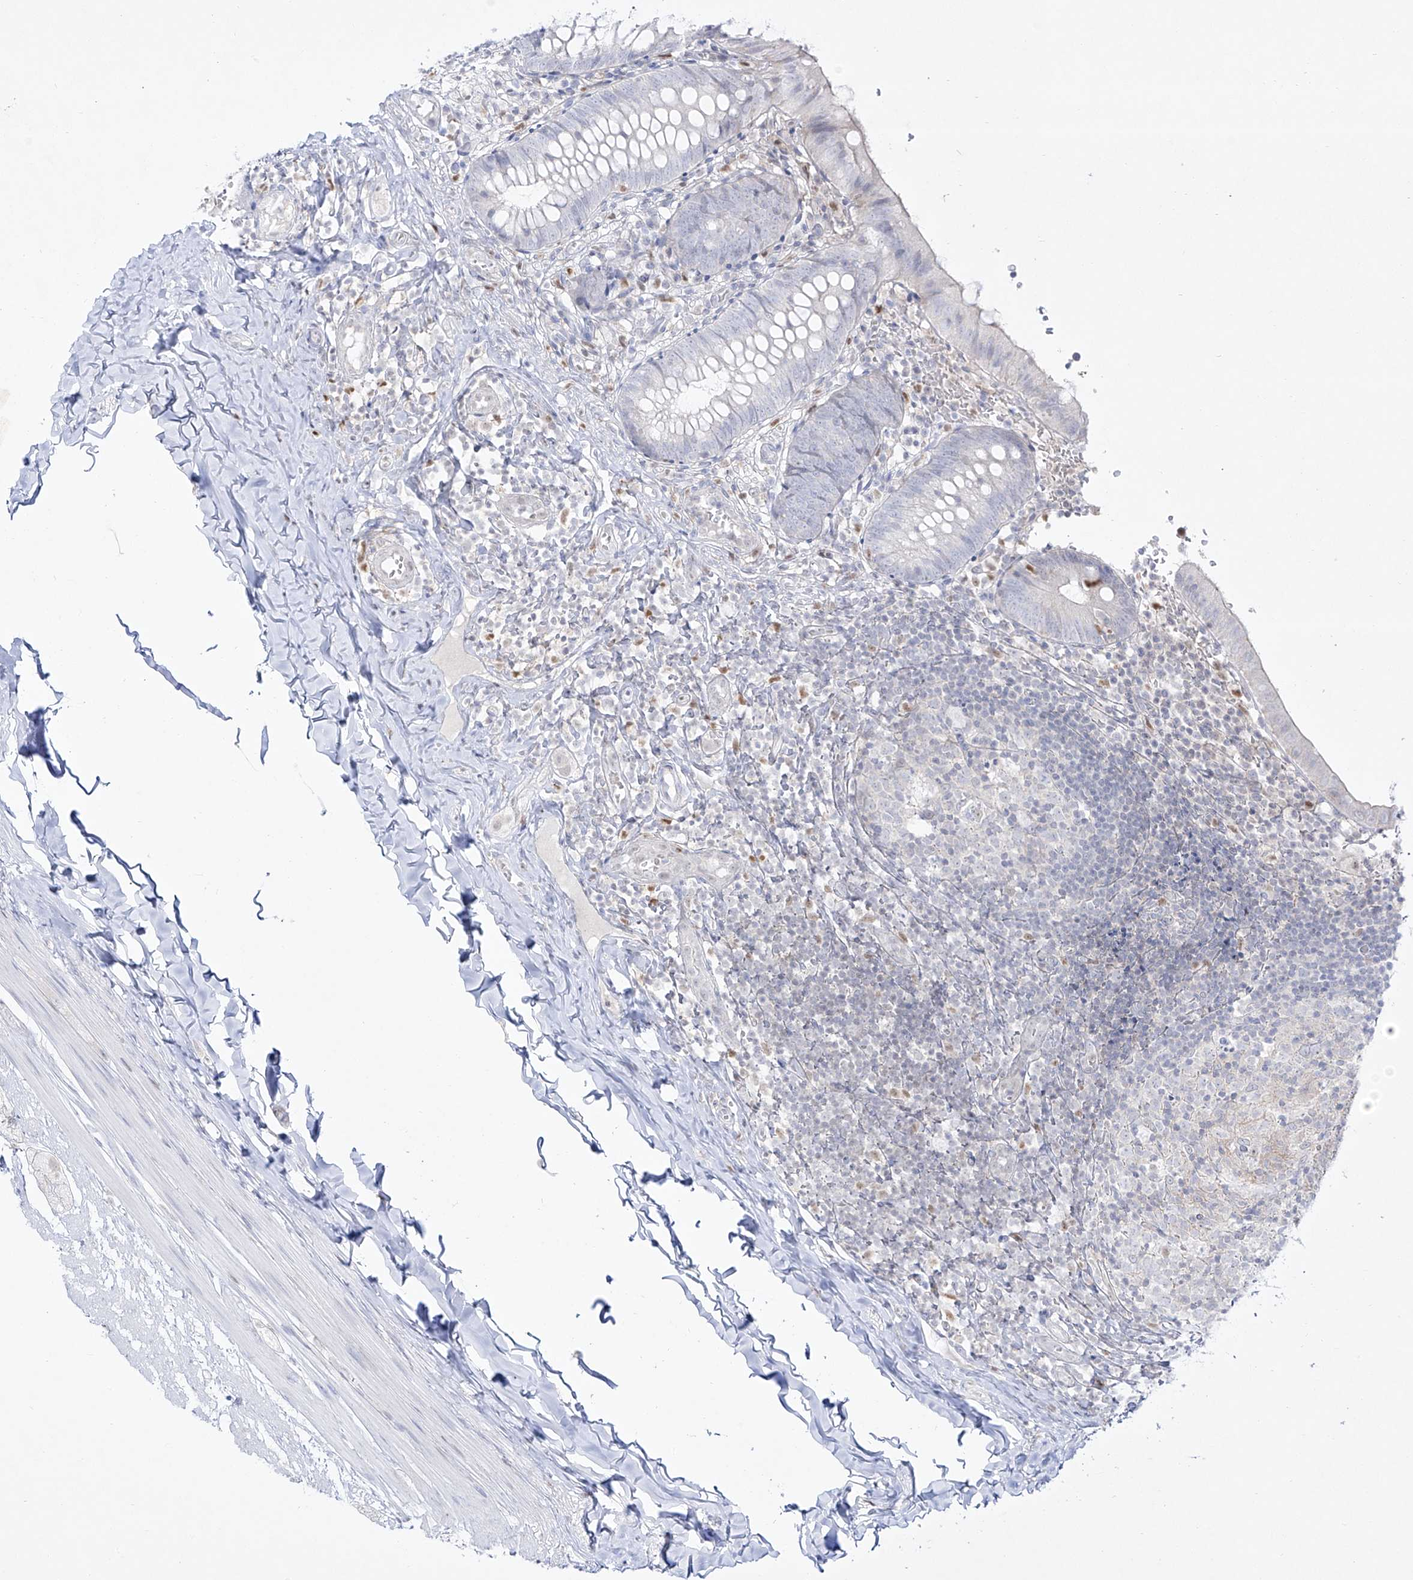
{"staining": {"intensity": "negative", "quantity": "none", "location": "none"}, "tissue": "appendix", "cell_type": "Glandular cells", "image_type": "normal", "snomed": [{"axis": "morphology", "description": "Normal tissue, NOS"}, {"axis": "topography", "description": "Appendix"}], "caption": "The micrograph reveals no staining of glandular cells in benign appendix. (IHC, brightfield microscopy, high magnification).", "gene": "DMKN", "patient": {"sex": "male", "age": 8}}